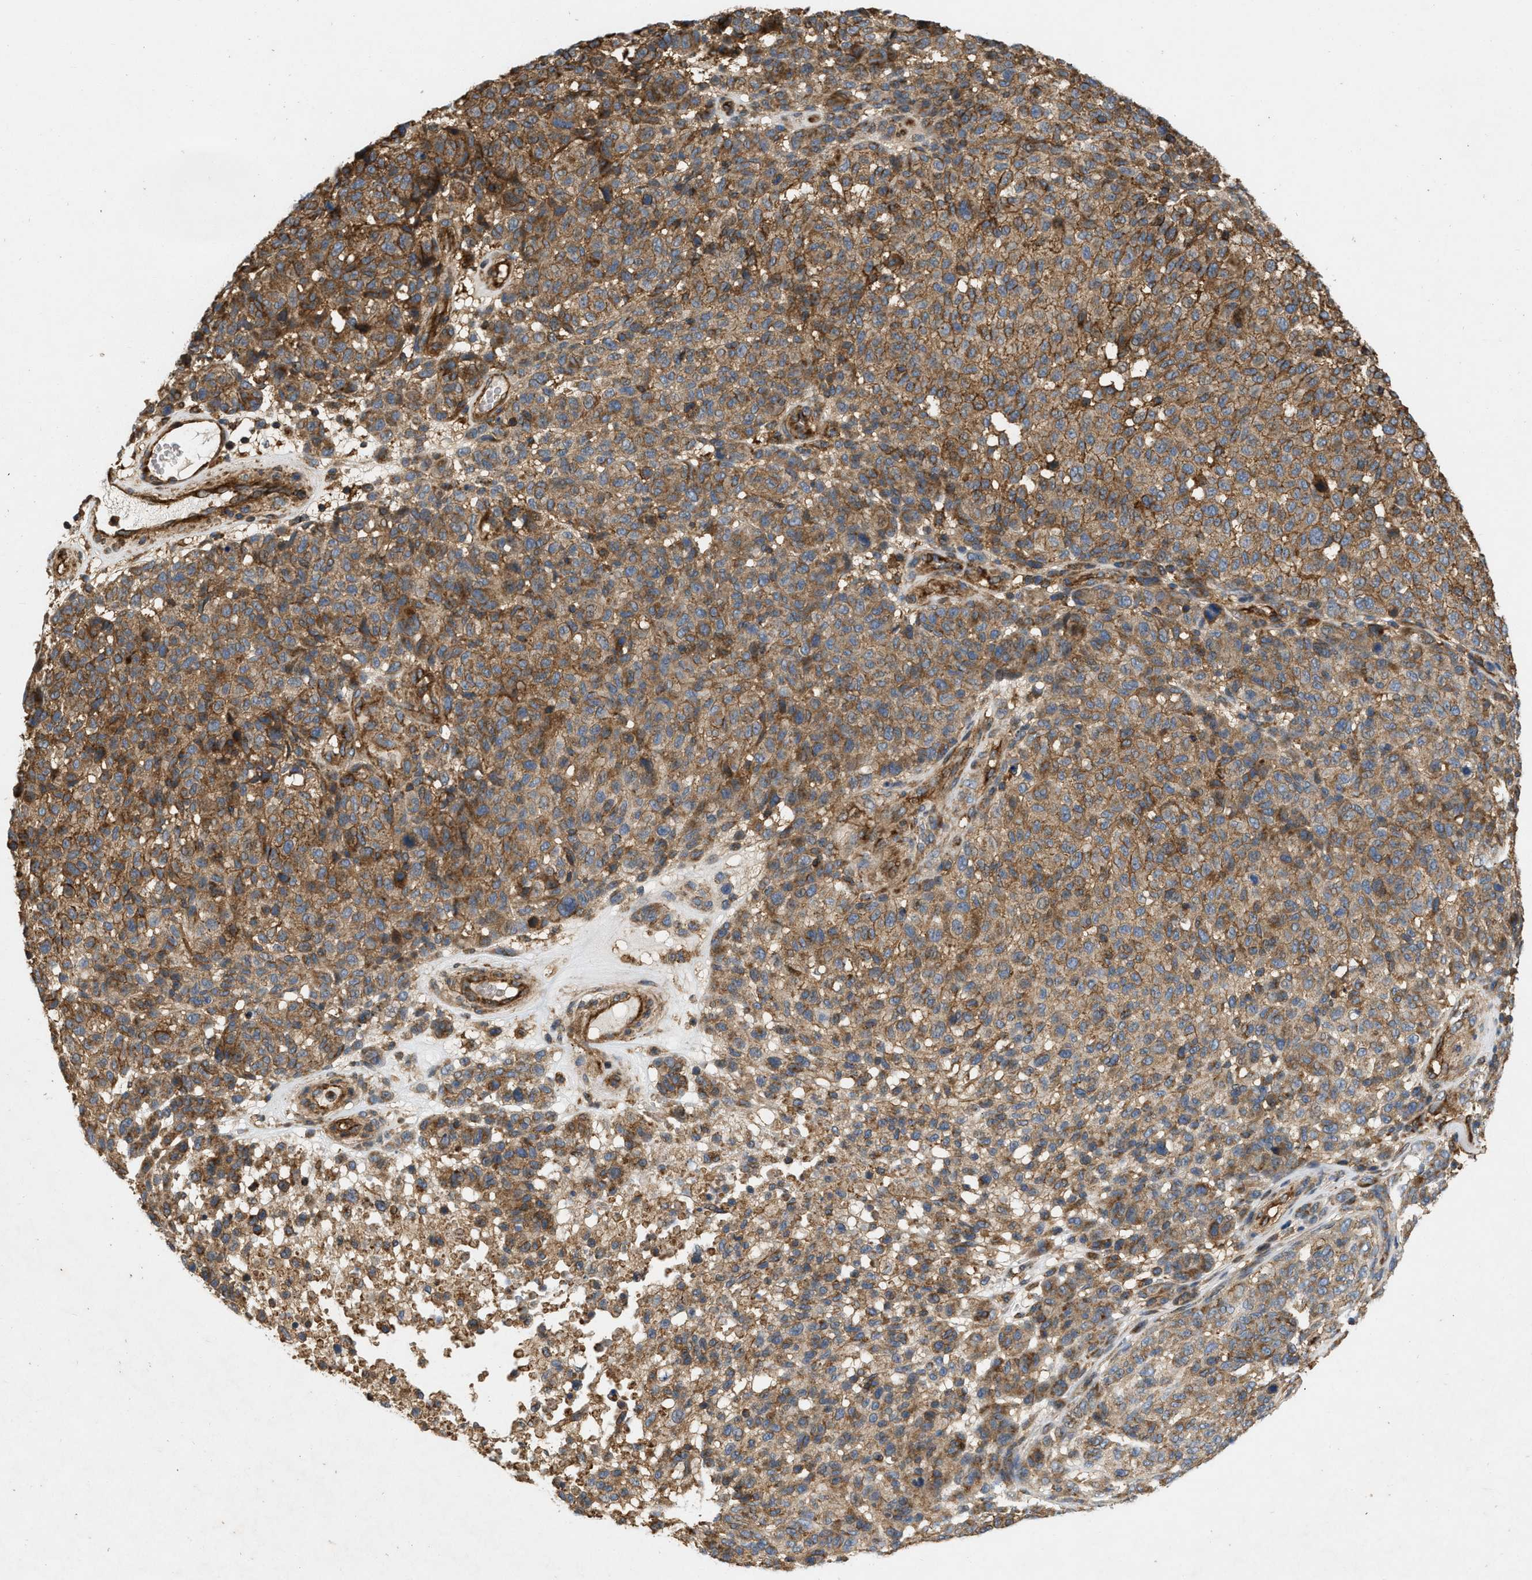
{"staining": {"intensity": "moderate", "quantity": ">75%", "location": "cytoplasmic/membranous"}, "tissue": "melanoma", "cell_type": "Tumor cells", "image_type": "cancer", "snomed": [{"axis": "morphology", "description": "Malignant melanoma, NOS"}, {"axis": "topography", "description": "Skin"}], "caption": "A high-resolution histopathology image shows immunohistochemistry staining of malignant melanoma, which demonstrates moderate cytoplasmic/membranous expression in about >75% of tumor cells.", "gene": "GNB4", "patient": {"sex": "male", "age": 59}}